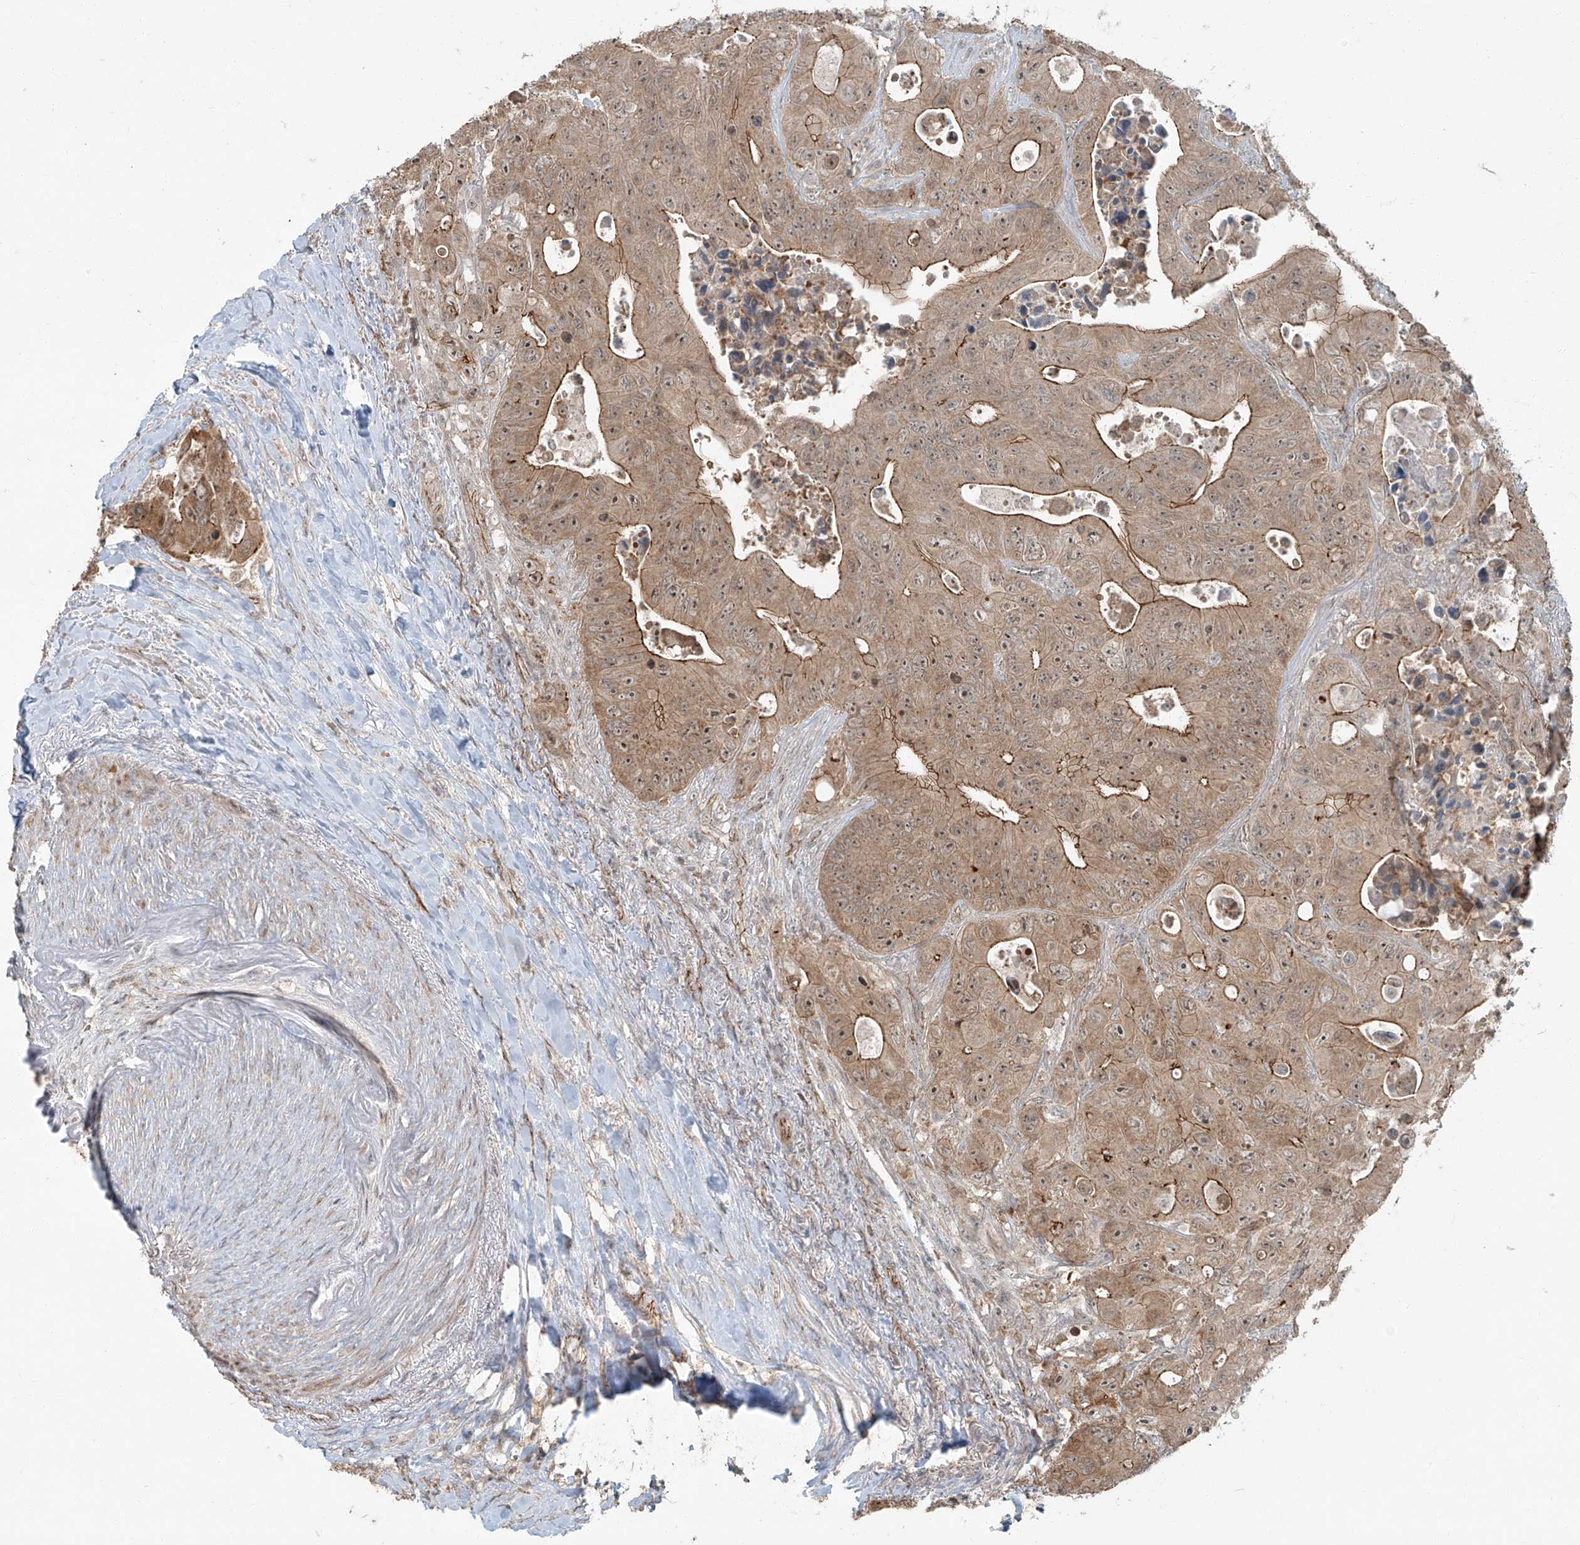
{"staining": {"intensity": "moderate", "quantity": ">75%", "location": "cytoplasmic/membranous,nuclear"}, "tissue": "colorectal cancer", "cell_type": "Tumor cells", "image_type": "cancer", "snomed": [{"axis": "morphology", "description": "Adenocarcinoma, NOS"}, {"axis": "topography", "description": "Colon"}], "caption": "DAB (3,3'-diaminobenzidine) immunohistochemical staining of colorectal adenocarcinoma exhibits moderate cytoplasmic/membranous and nuclear protein expression in approximately >75% of tumor cells. (DAB (3,3'-diaminobenzidine) = brown stain, brightfield microscopy at high magnification).", "gene": "ZNF16", "patient": {"sex": "female", "age": 46}}